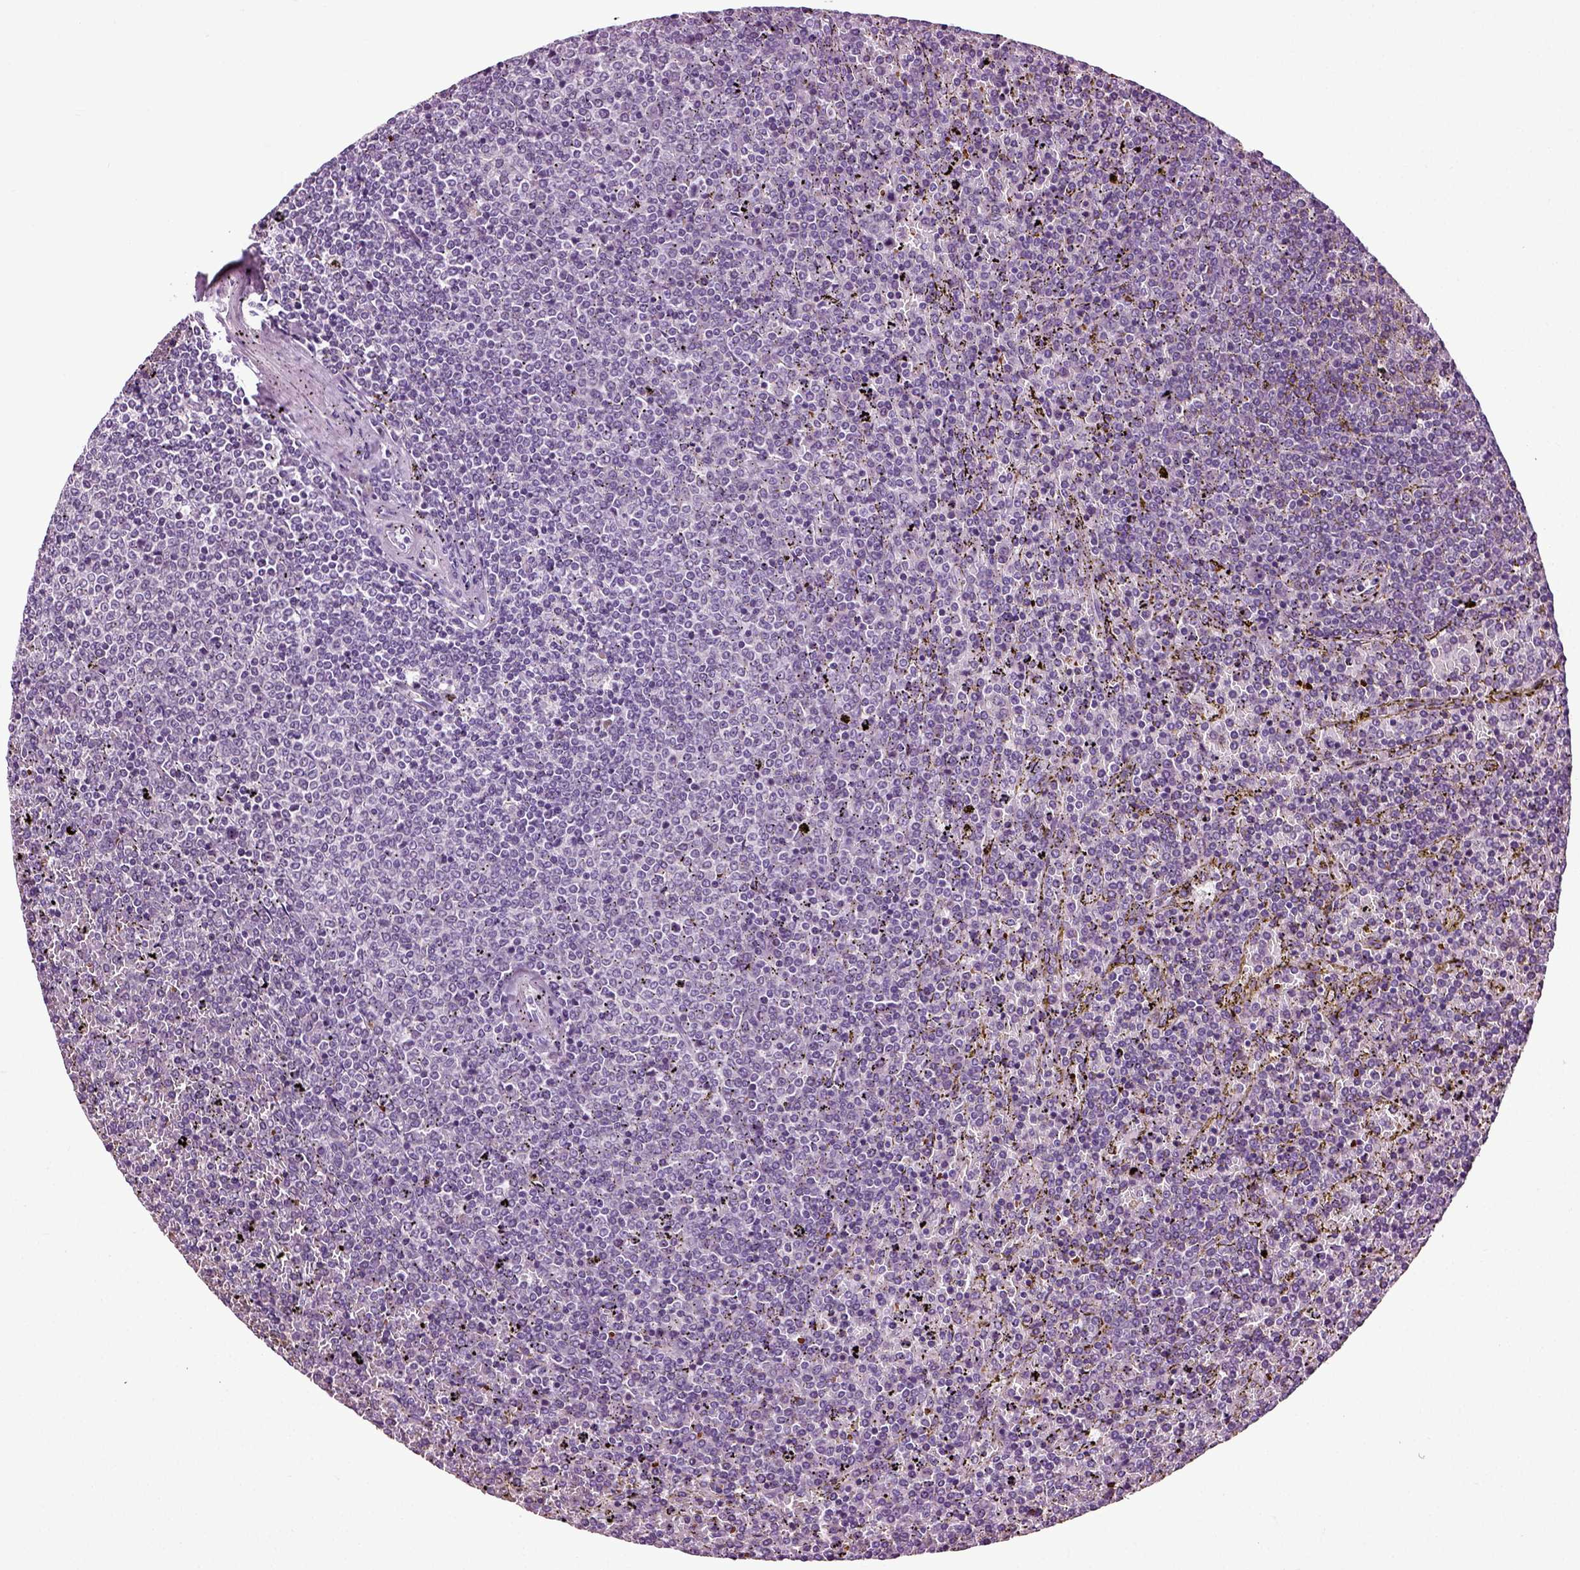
{"staining": {"intensity": "negative", "quantity": "none", "location": "none"}, "tissue": "lymphoma", "cell_type": "Tumor cells", "image_type": "cancer", "snomed": [{"axis": "morphology", "description": "Malignant lymphoma, non-Hodgkin's type, Low grade"}, {"axis": "topography", "description": "Spleen"}], "caption": "IHC micrograph of human malignant lymphoma, non-Hodgkin's type (low-grade) stained for a protein (brown), which demonstrates no staining in tumor cells.", "gene": "SPATA17", "patient": {"sex": "female", "age": 77}}